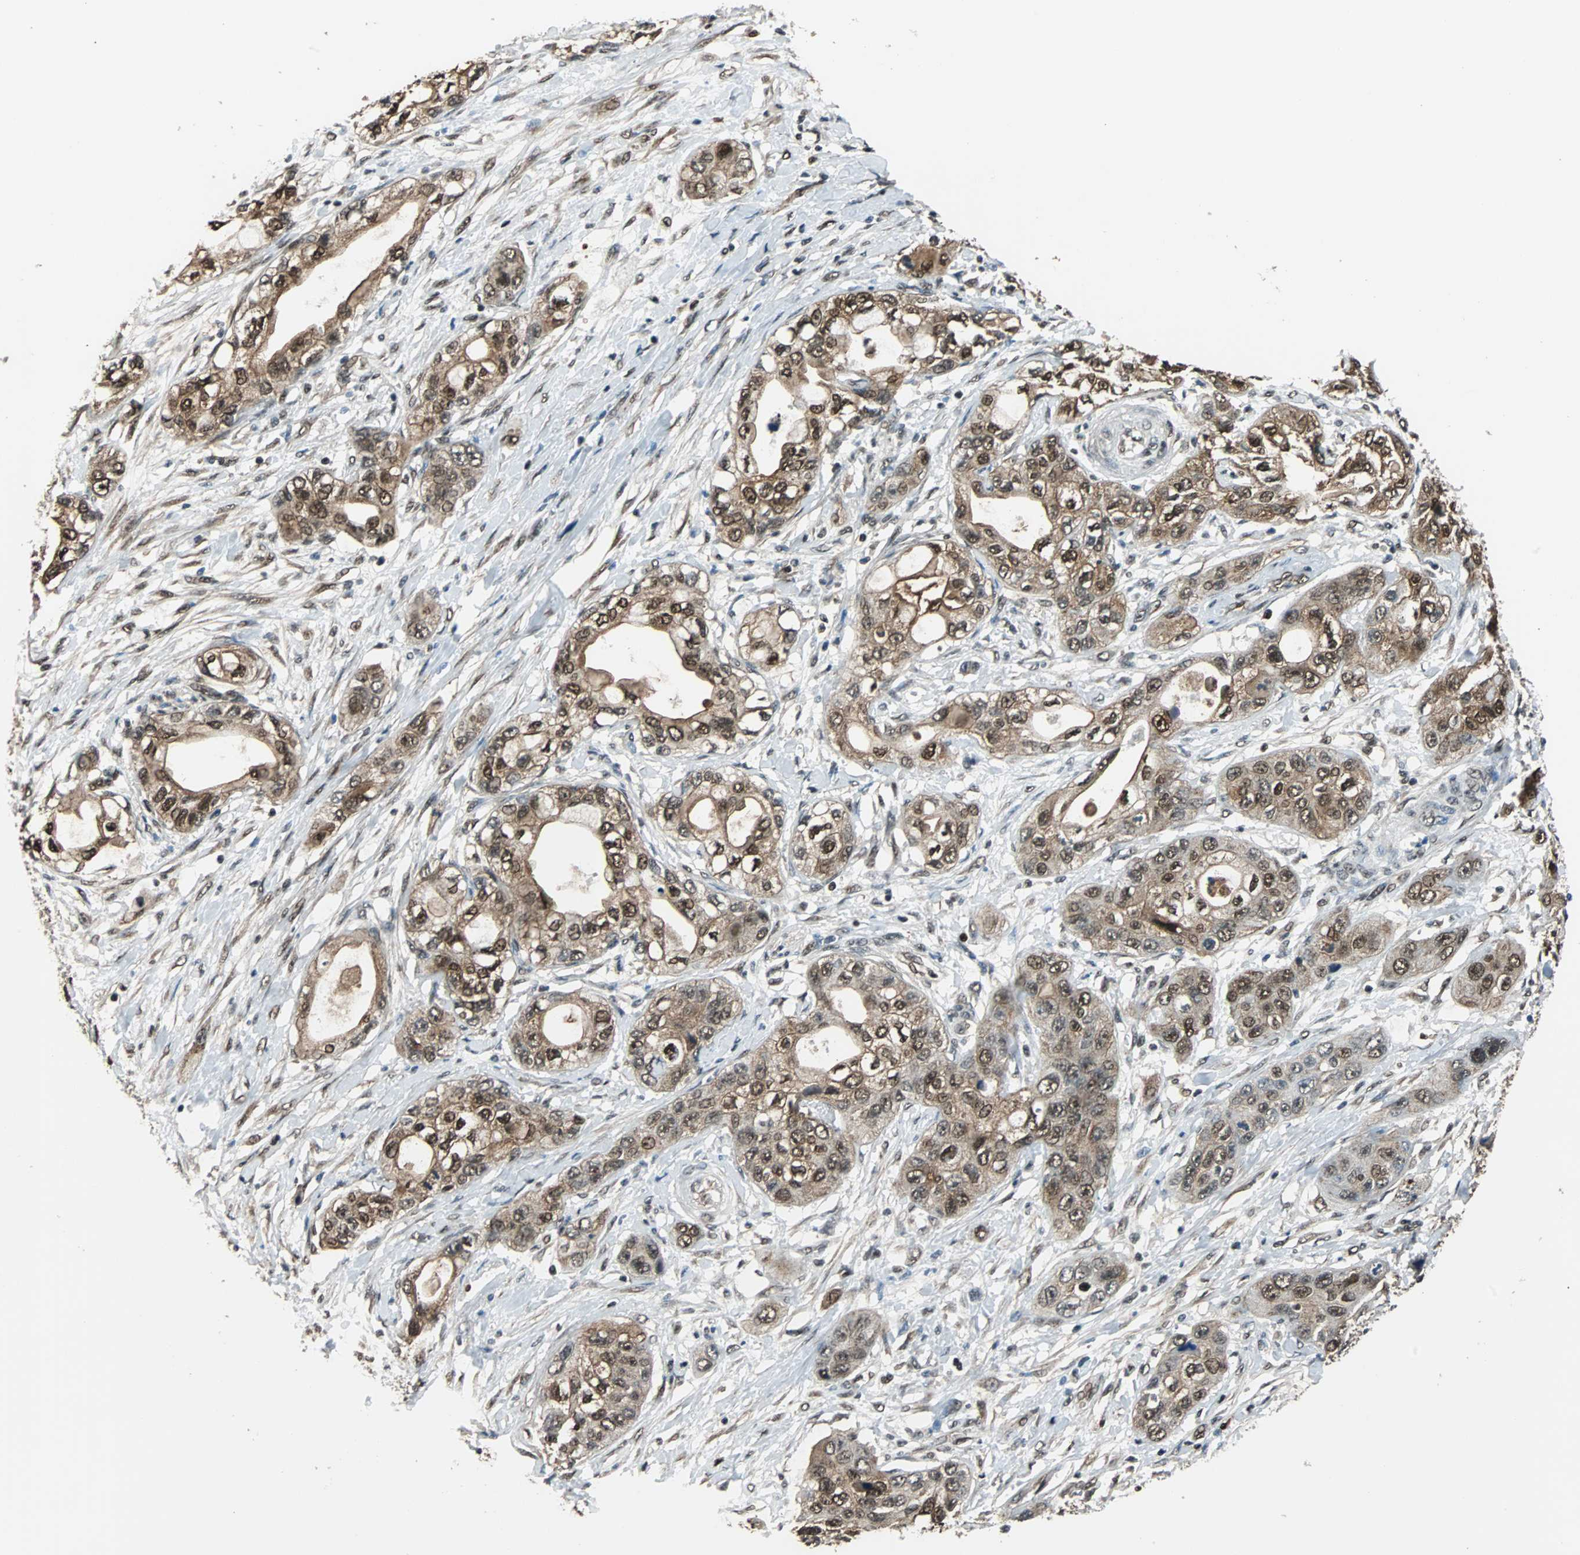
{"staining": {"intensity": "moderate", "quantity": ">75%", "location": "cytoplasmic/membranous,nuclear"}, "tissue": "pancreatic cancer", "cell_type": "Tumor cells", "image_type": "cancer", "snomed": [{"axis": "morphology", "description": "Adenocarcinoma, NOS"}, {"axis": "topography", "description": "Pancreas"}], "caption": "Immunohistochemical staining of pancreatic cancer displays moderate cytoplasmic/membranous and nuclear protein positivity in approximately >75% of tumor cells. (Brightfield microscopy of DAB IHC at high magnification).", "gene": "VCP", "patient": {"sex": "female", "age": 70}}